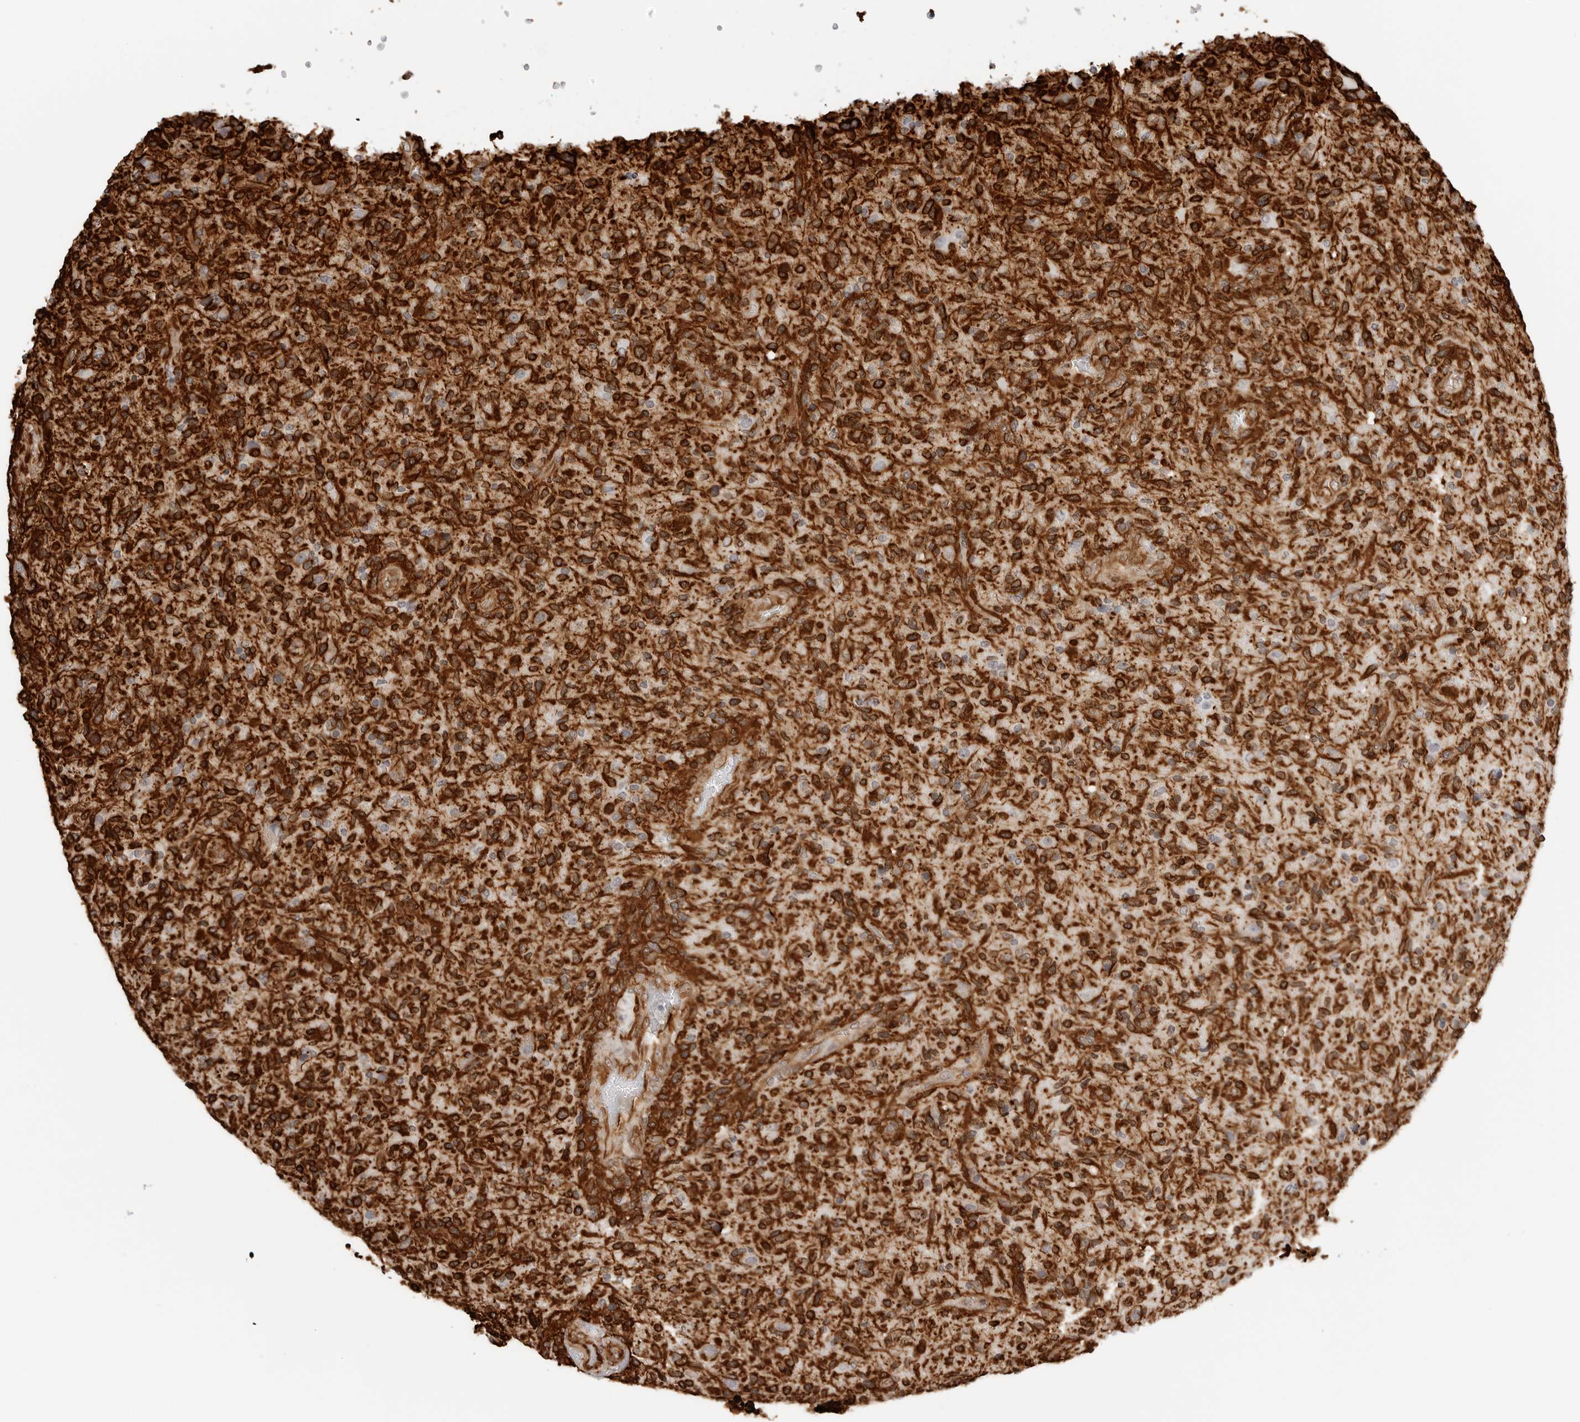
{"staining": {"intensity": "strong", "quantity": ">75%", "location": "cytoplasmic/membranous"}, "tissue": "glioma", "cell_type": "Tumor cells", "image_type": "cancer", "snomed": [{"axis": "morphology", "description": "Glioma, malignant, High grade"}, {"axis": "topography", "description": "Brain"}], "caption": "An image showing strong cytoplasmic/membranous expression in approximately >75% of tumor cells in malignant glioma (high-grade), as visualized by brown immunohistochemical staining.", "gene": "NES", "patient": {"sex": "male", "age": 72}}